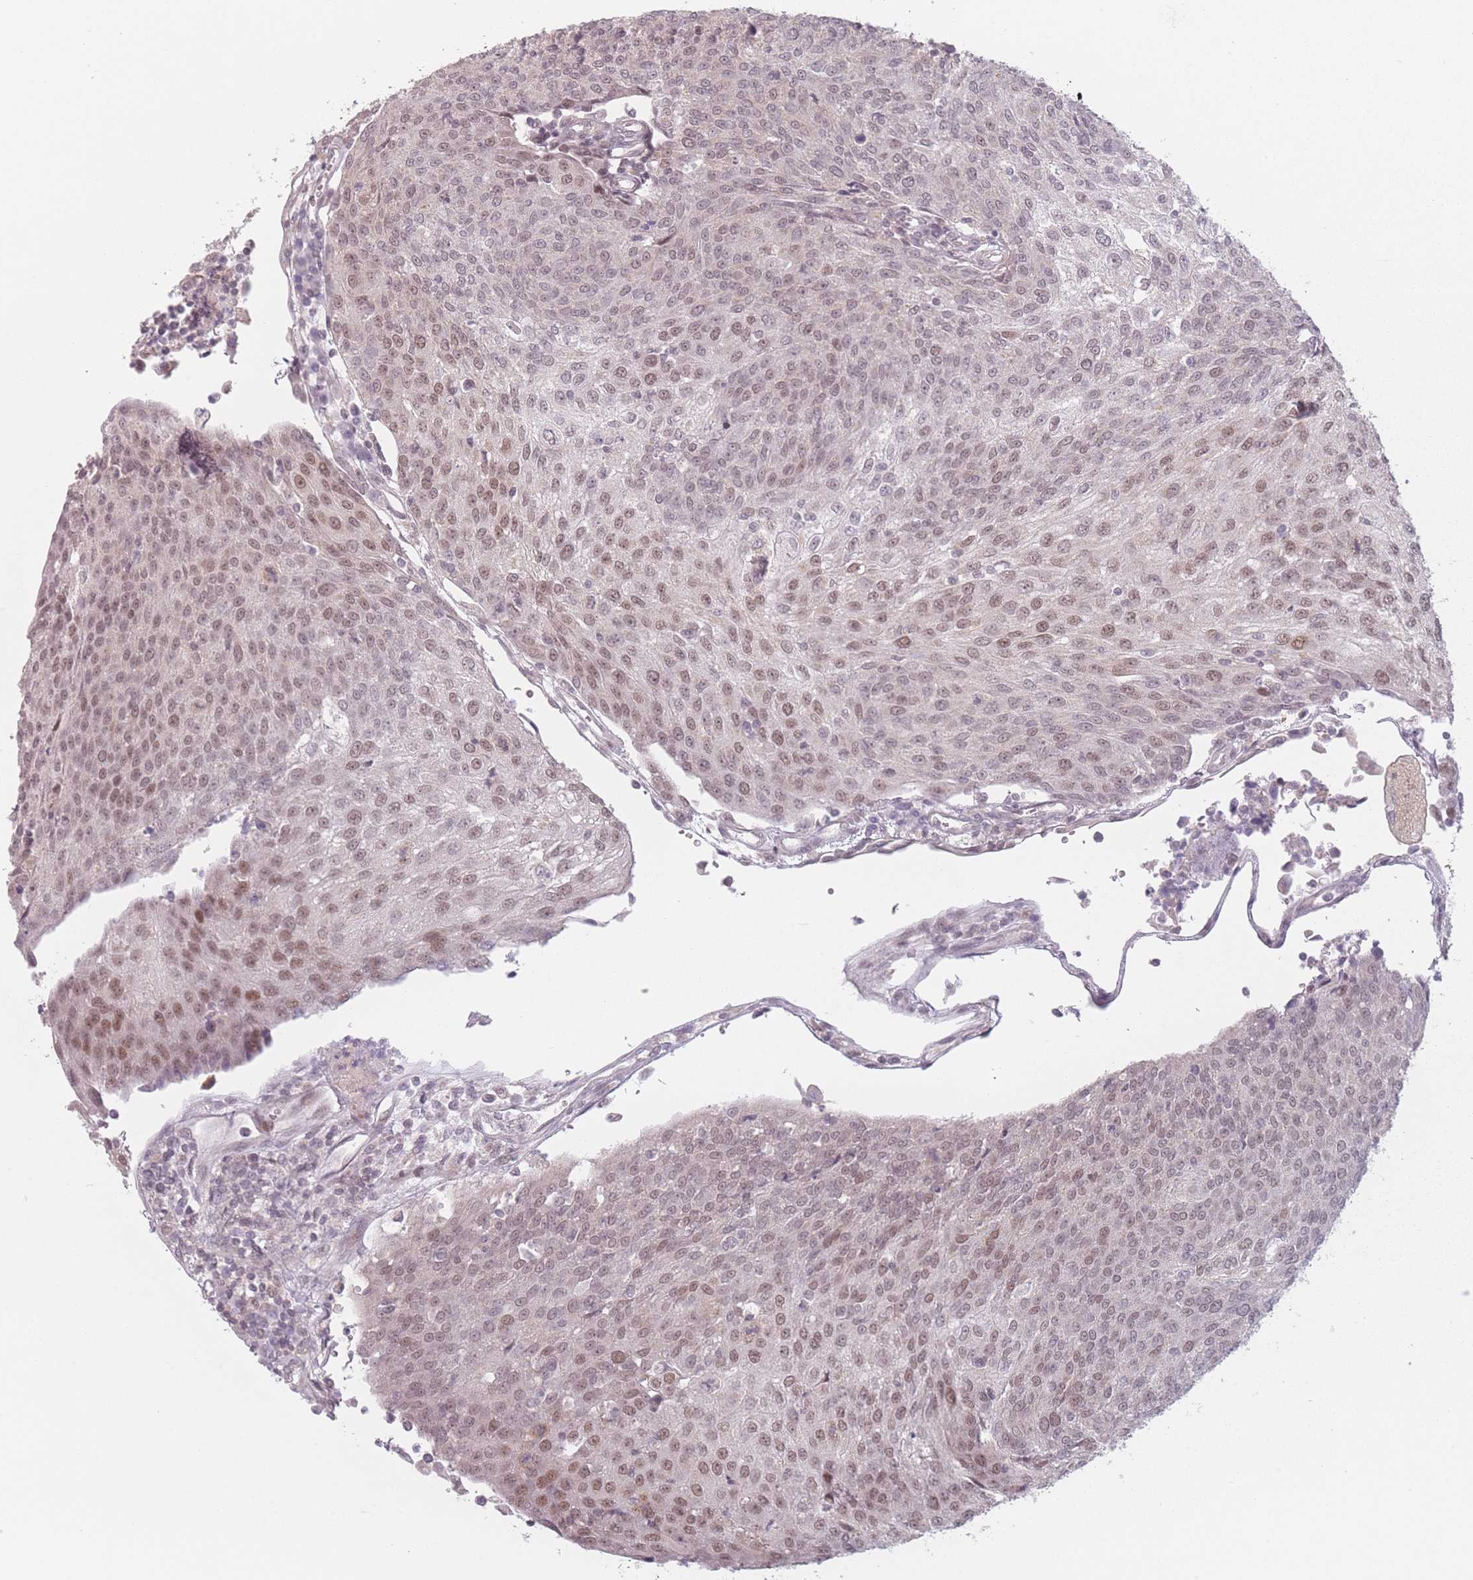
{"staining": {"intensity": "moderate", "quantity": "25%-75%", "location": "nuclear"}, "tissue": "urothelial cancer", "cell_type": "Tumor cells", "image_type": "cancer", "snomed": [{"axis": "morphology", "description": "Urothelial carcinoma, High grade"}, {"axis": "topography", "description": "Urinary bladder"}], "caption": "Immunohistochemistry (DAB (3,3'-diaminobenzidine)) staining of urothelial cancer demonstrates moderate nuclear protein positivity in about 25%-75% of tumor cells. The protein of interest is stained brown, and the nuclei are stained in blue (DAB (3,3'-diaminobenzidine) IHC with brightfield microscopy, high magnification).", "gene": "OR10C1", "patient": {"sex": "female", "age": 85}}